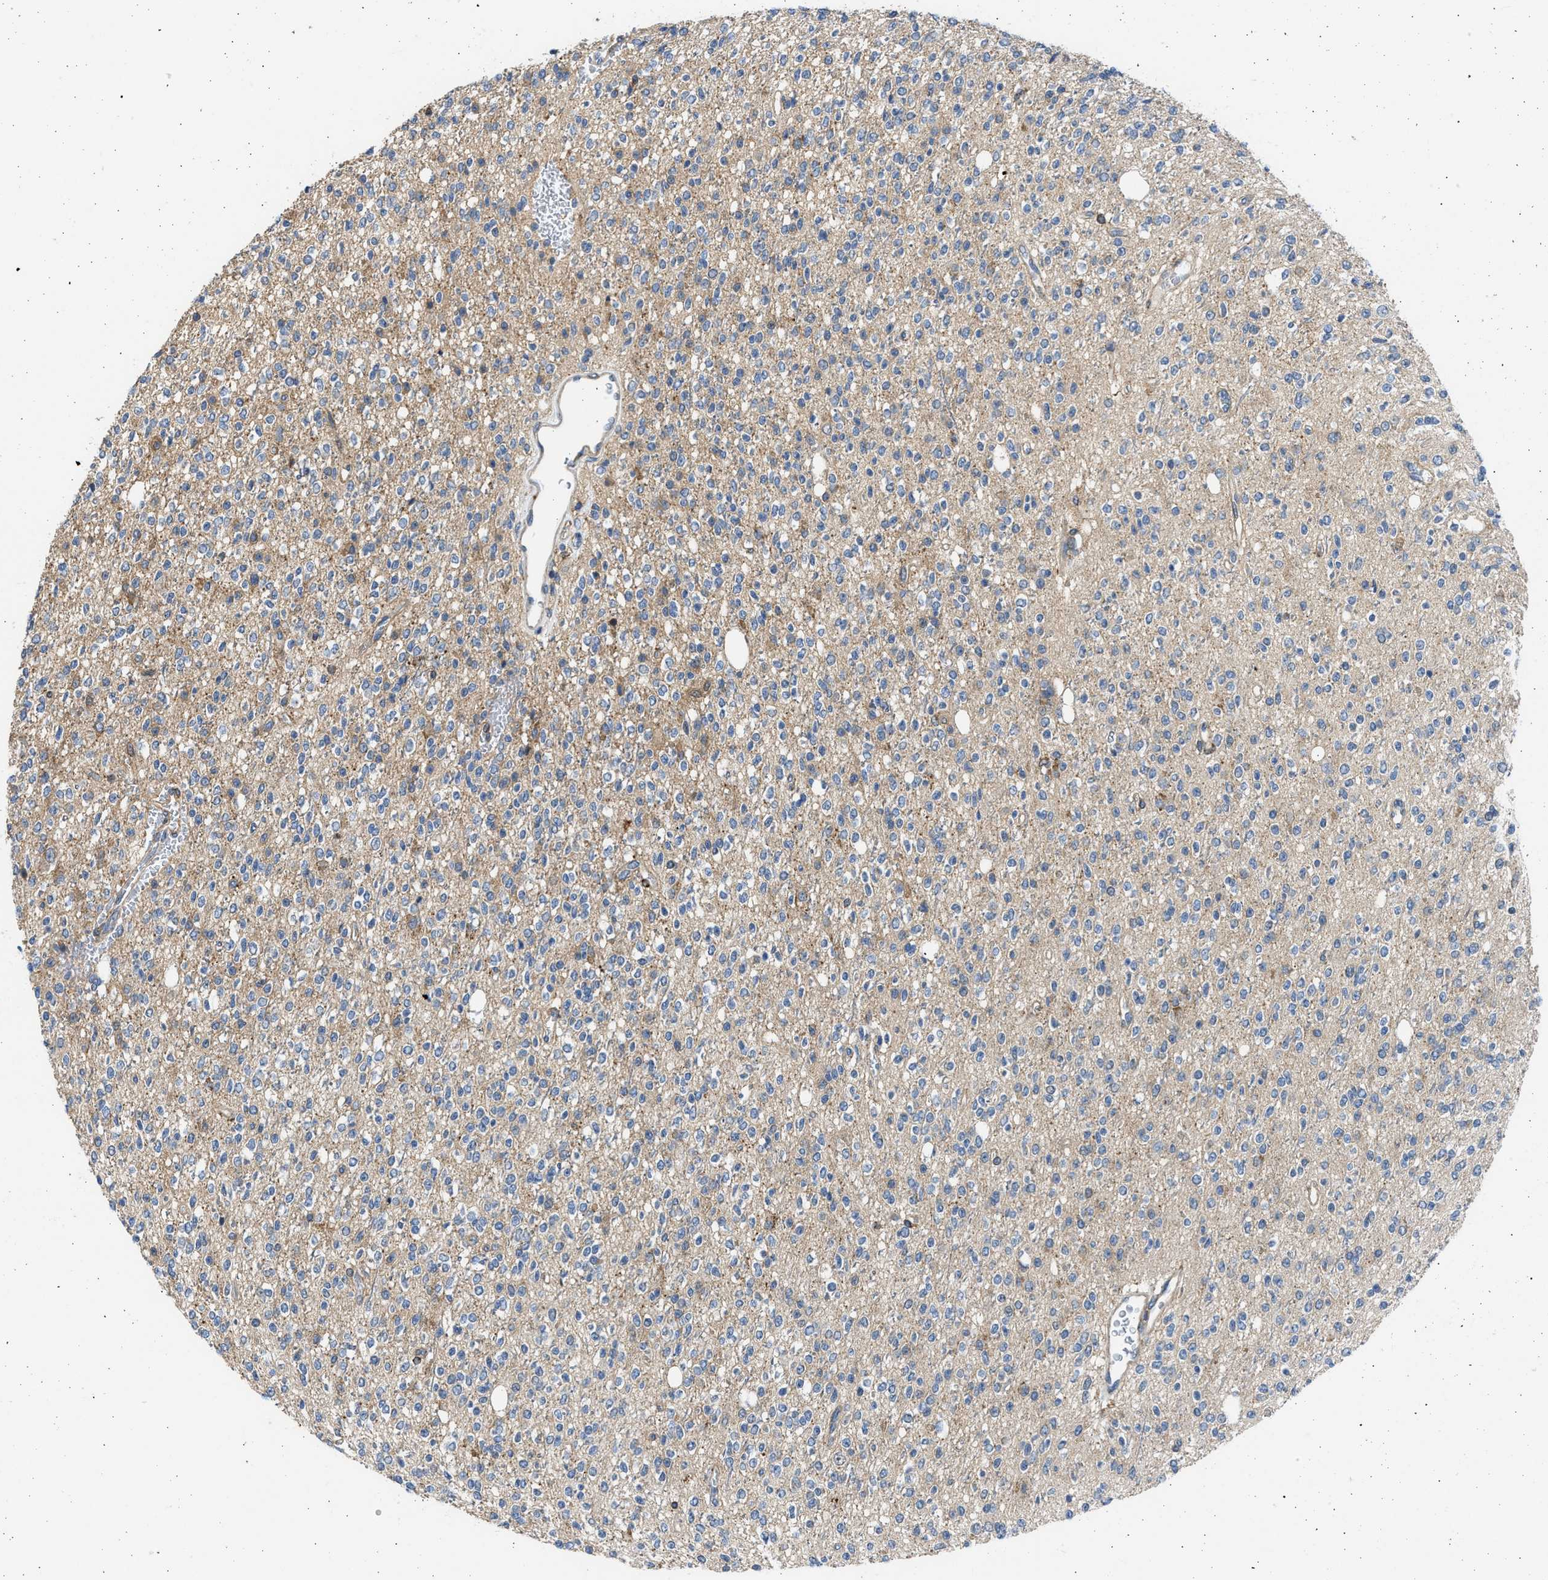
{"staining": {"intensity": "weak", "quantity": "25%-75%", "location": "cytoplasmic/membranous"}, "tissue": "glioma", "cell_type": "Tumor cells", "image_type": "cancer", "snomed": [{"axis": "morphology", "description": "Glioma, malignant, High grade"}, {"axis": "topography", "description": "Brain"}], "caption": "The histopathology image exhibits a brown stain indicating the presence of a protein in the cytoplasmic/membranous of tumor cells in glioma.", "gene": "PLD2", "patient": {"sex": "male", "age": 34}}